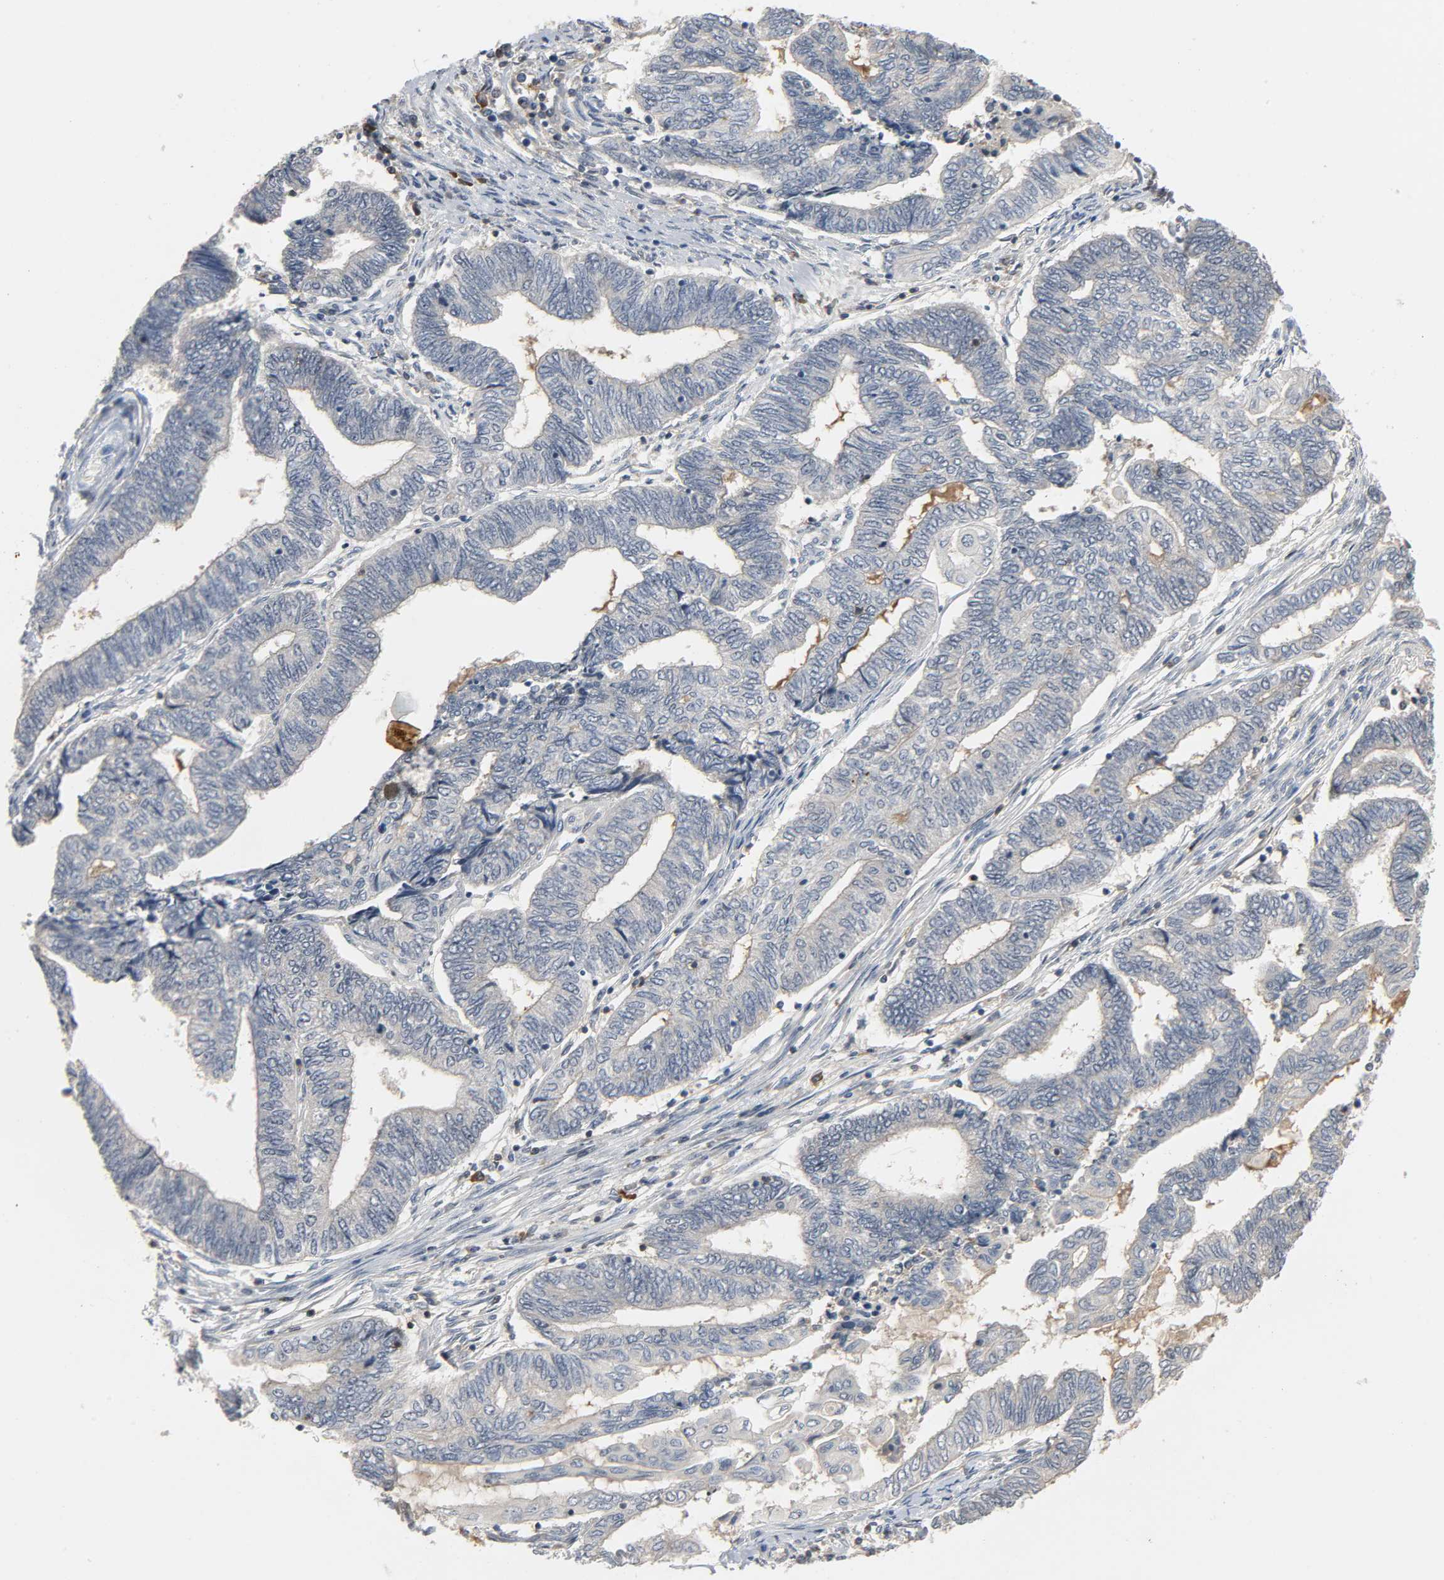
{"staining": {"intensity": "negative", "quantity": "none", "location": "none"}, "tissue": "endometrial cancer", "cell_type": "Tumor cells", "image_type": "cancer", "snomed": [{"axis": "morphology", "description": "Adenocarcinoma, NOS"}, {"axis": "topography", "description": "Uterus"}, {"axis": "topography", "description": "Endometrium"}], "caption": "Adenocarcinoma (endometrial) was stained to show a protein in brown. There is no significant staining in tumor cells.", "gene": "CD4", "patient": {"sex": "female", "age": 70}}